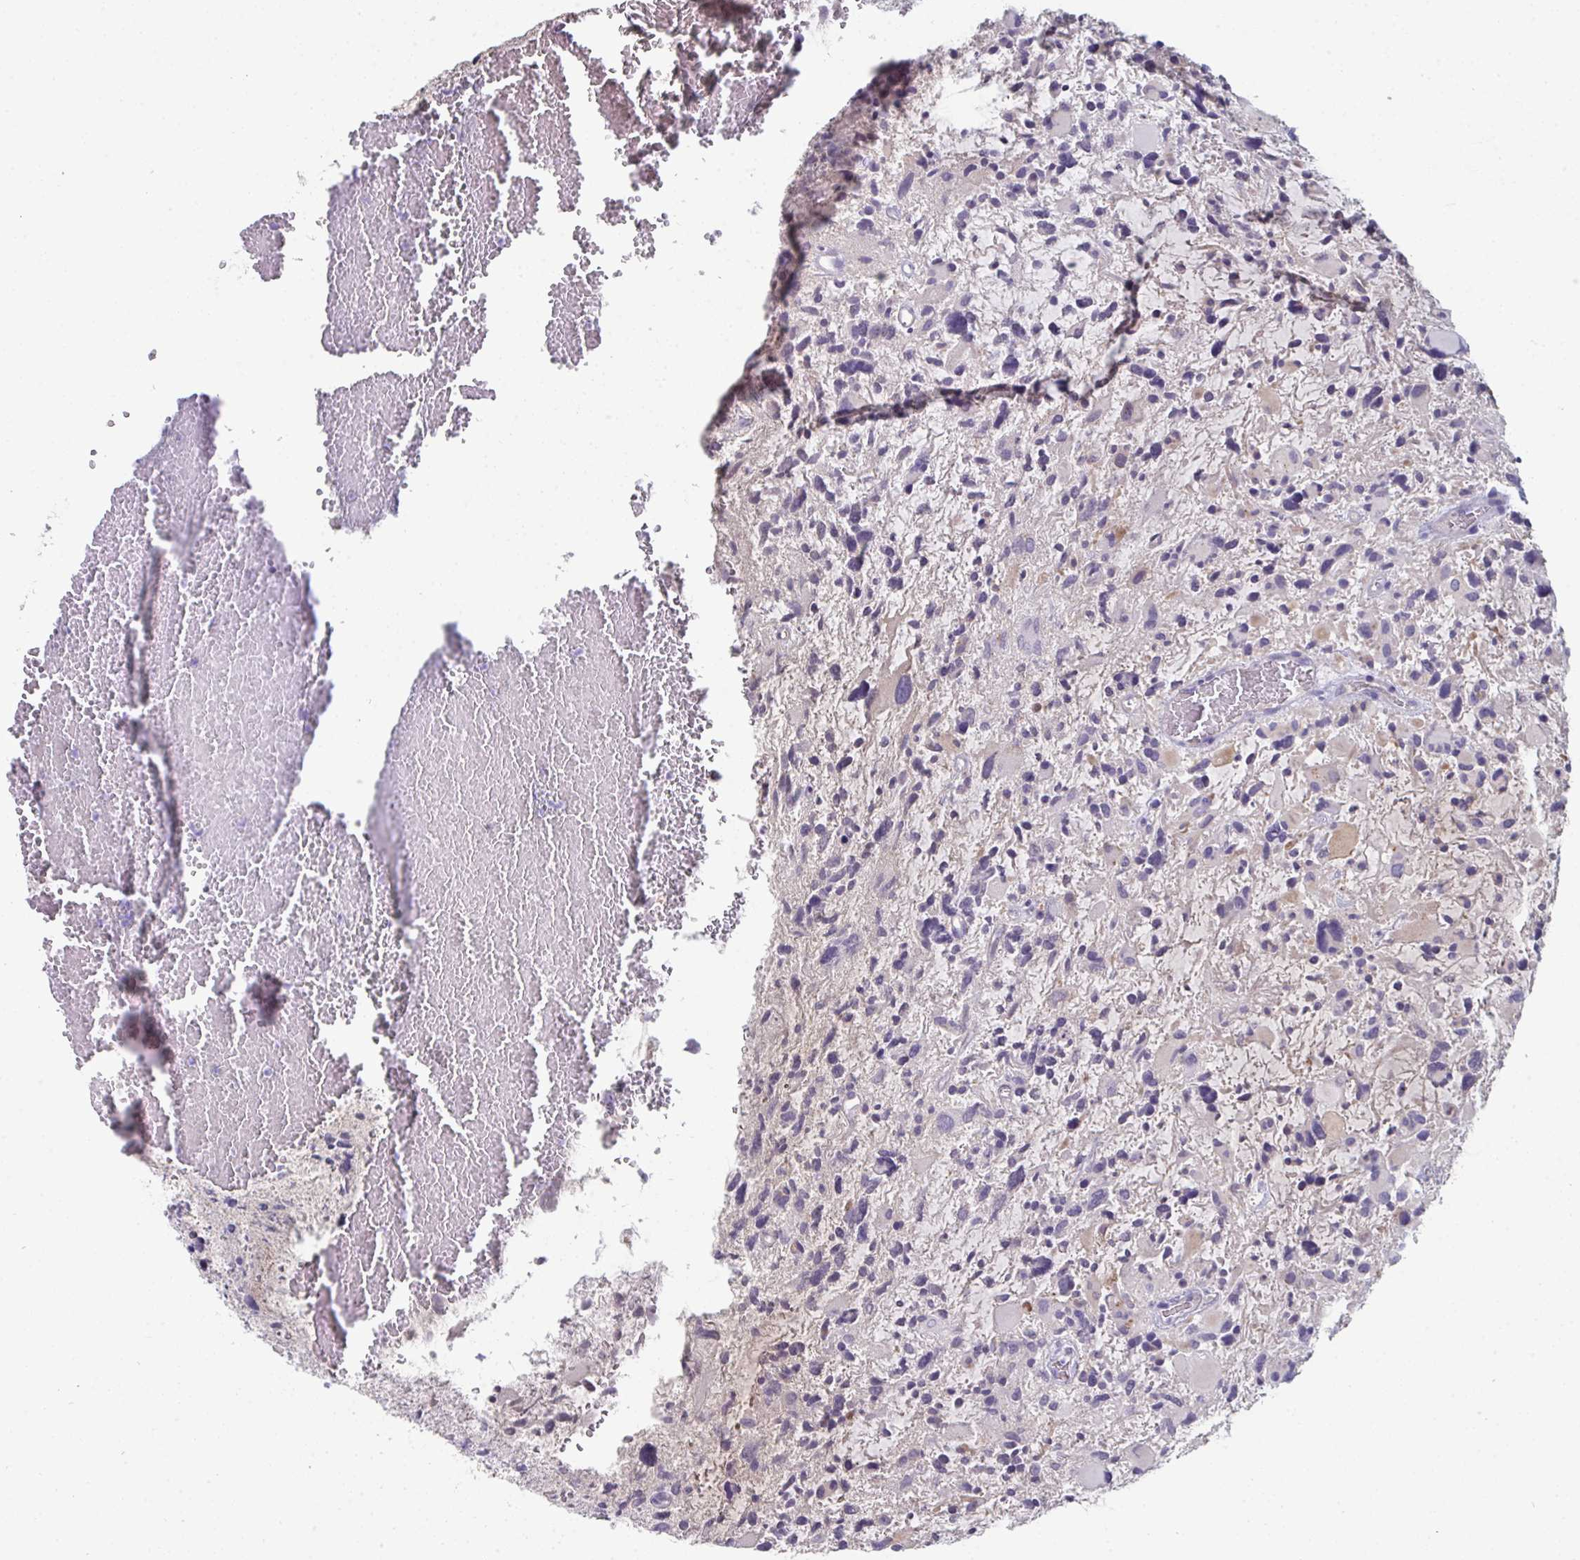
{"staining": {"intensity": "negative", "quantity": "none", "location": "none"}, "tissue": "glioma", "cell_type": "Tumor cells", "image_type": "cancer", "snomed": [{"axis": "morphology", "description": "Glioma, malignant, High grade"}, {"axis": "topography", "description": "Brain"}], "caption": "There is no significant expression in tumor cells of glioma.", "gene": "HGFAC", "patient": {"sex": "female", "age": 11}}